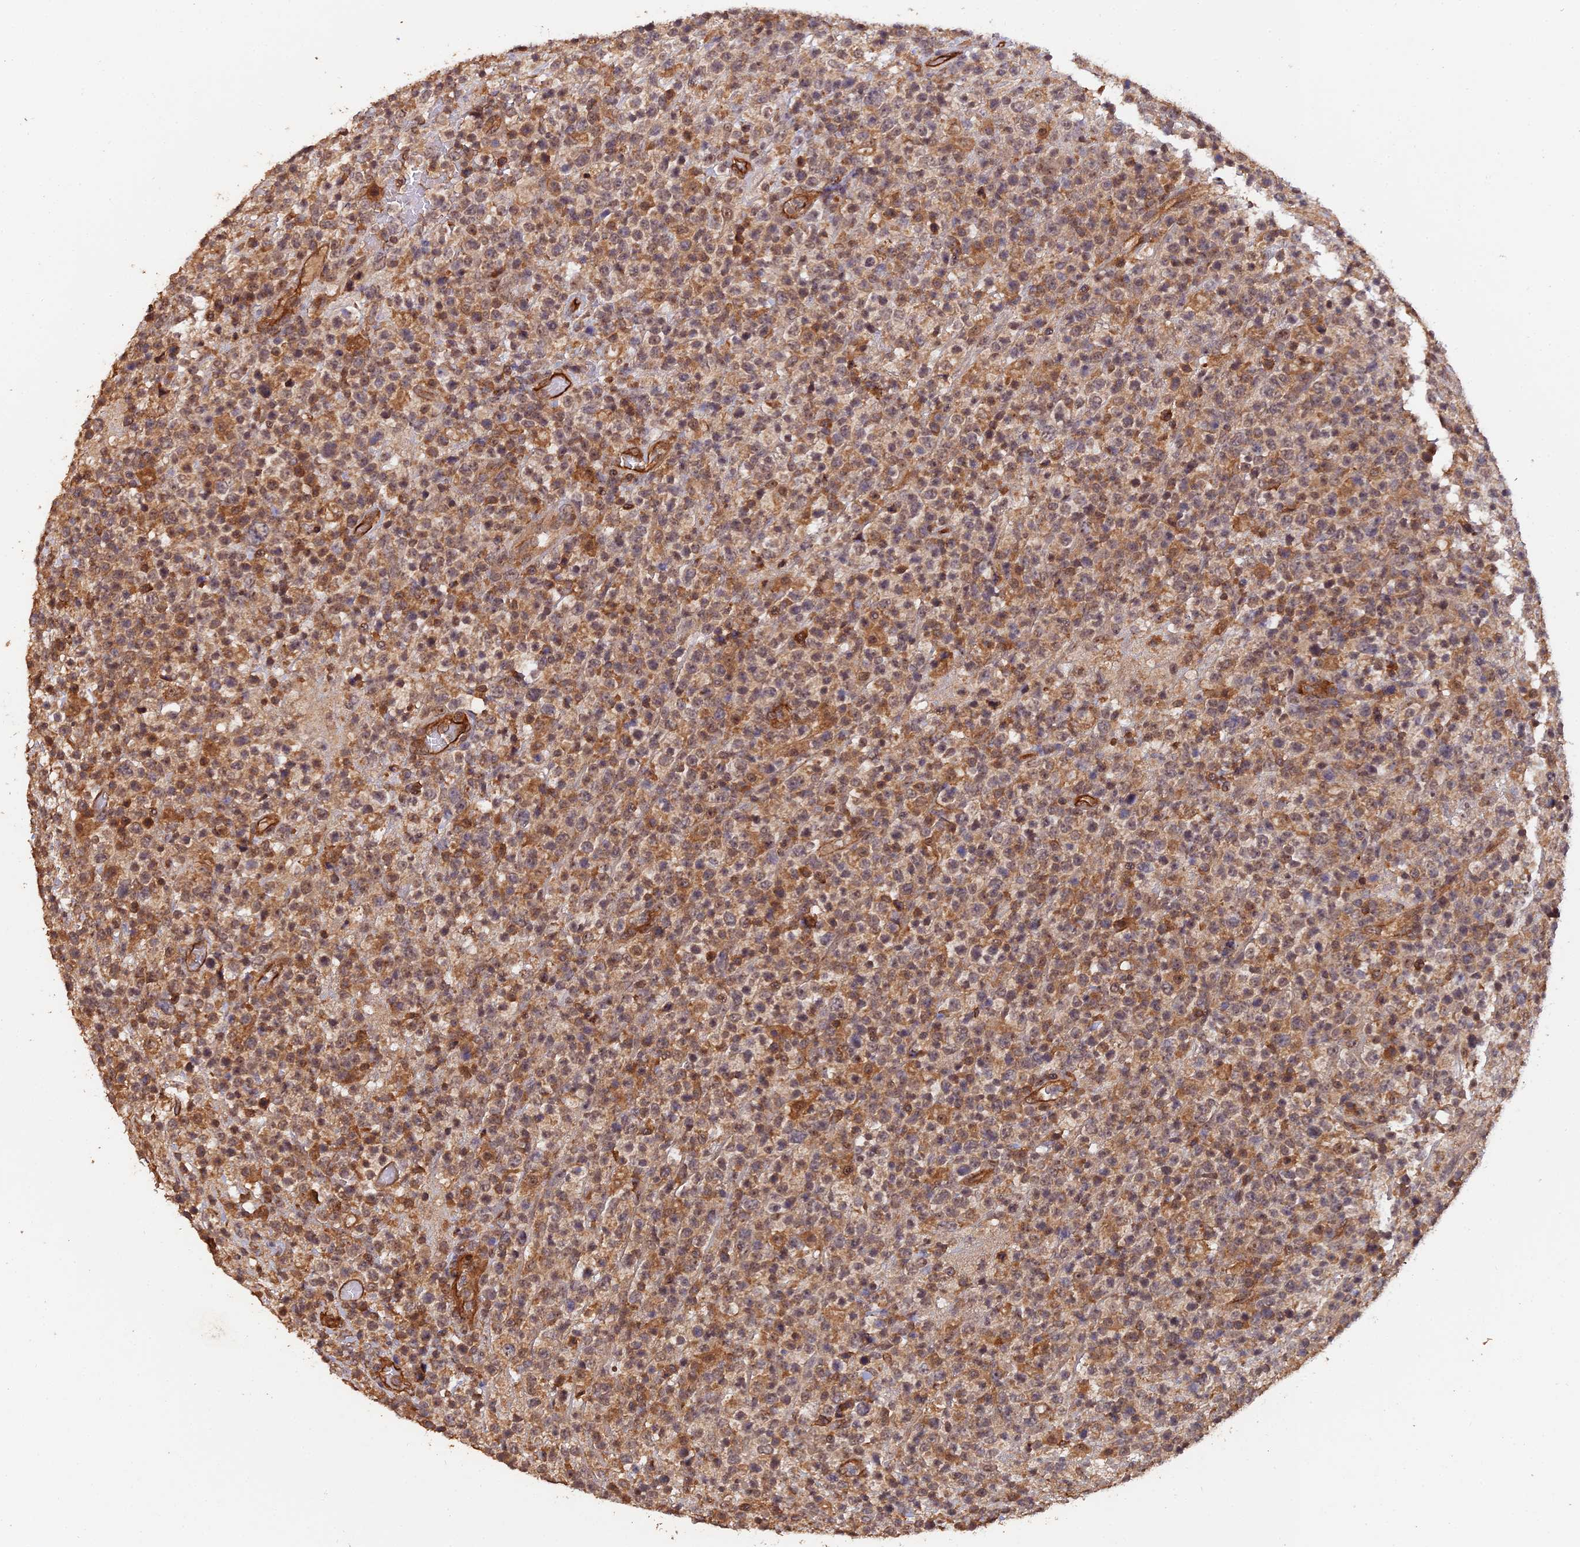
{"staining": {"intensity": "moderate", "quantity": ">75%", "location": "cytoplasmic/membranous,nuclear"}, "tissue": "lymphoma", "cell_type": "Tumor cells", "image_type": "cancer", "snomed": [{"axis": "morphology", "description": "Malignant lymphoma, non-Hodgkin's type, High grade"}, {"axis": "topography", "description": "Colon"}], "caption": "Immunohistochemical staining of lymphoma shows medium levels of moderate cytoplasmic/membranous and nuclear staining in approximately >75% of tumor cells. (DAB (3,3'-diaminobenzidine) IHC with brightfield microscopy, high magnification).", "gene": "RALGAPA2", "patient": {"sex": "female", "age": 53}}